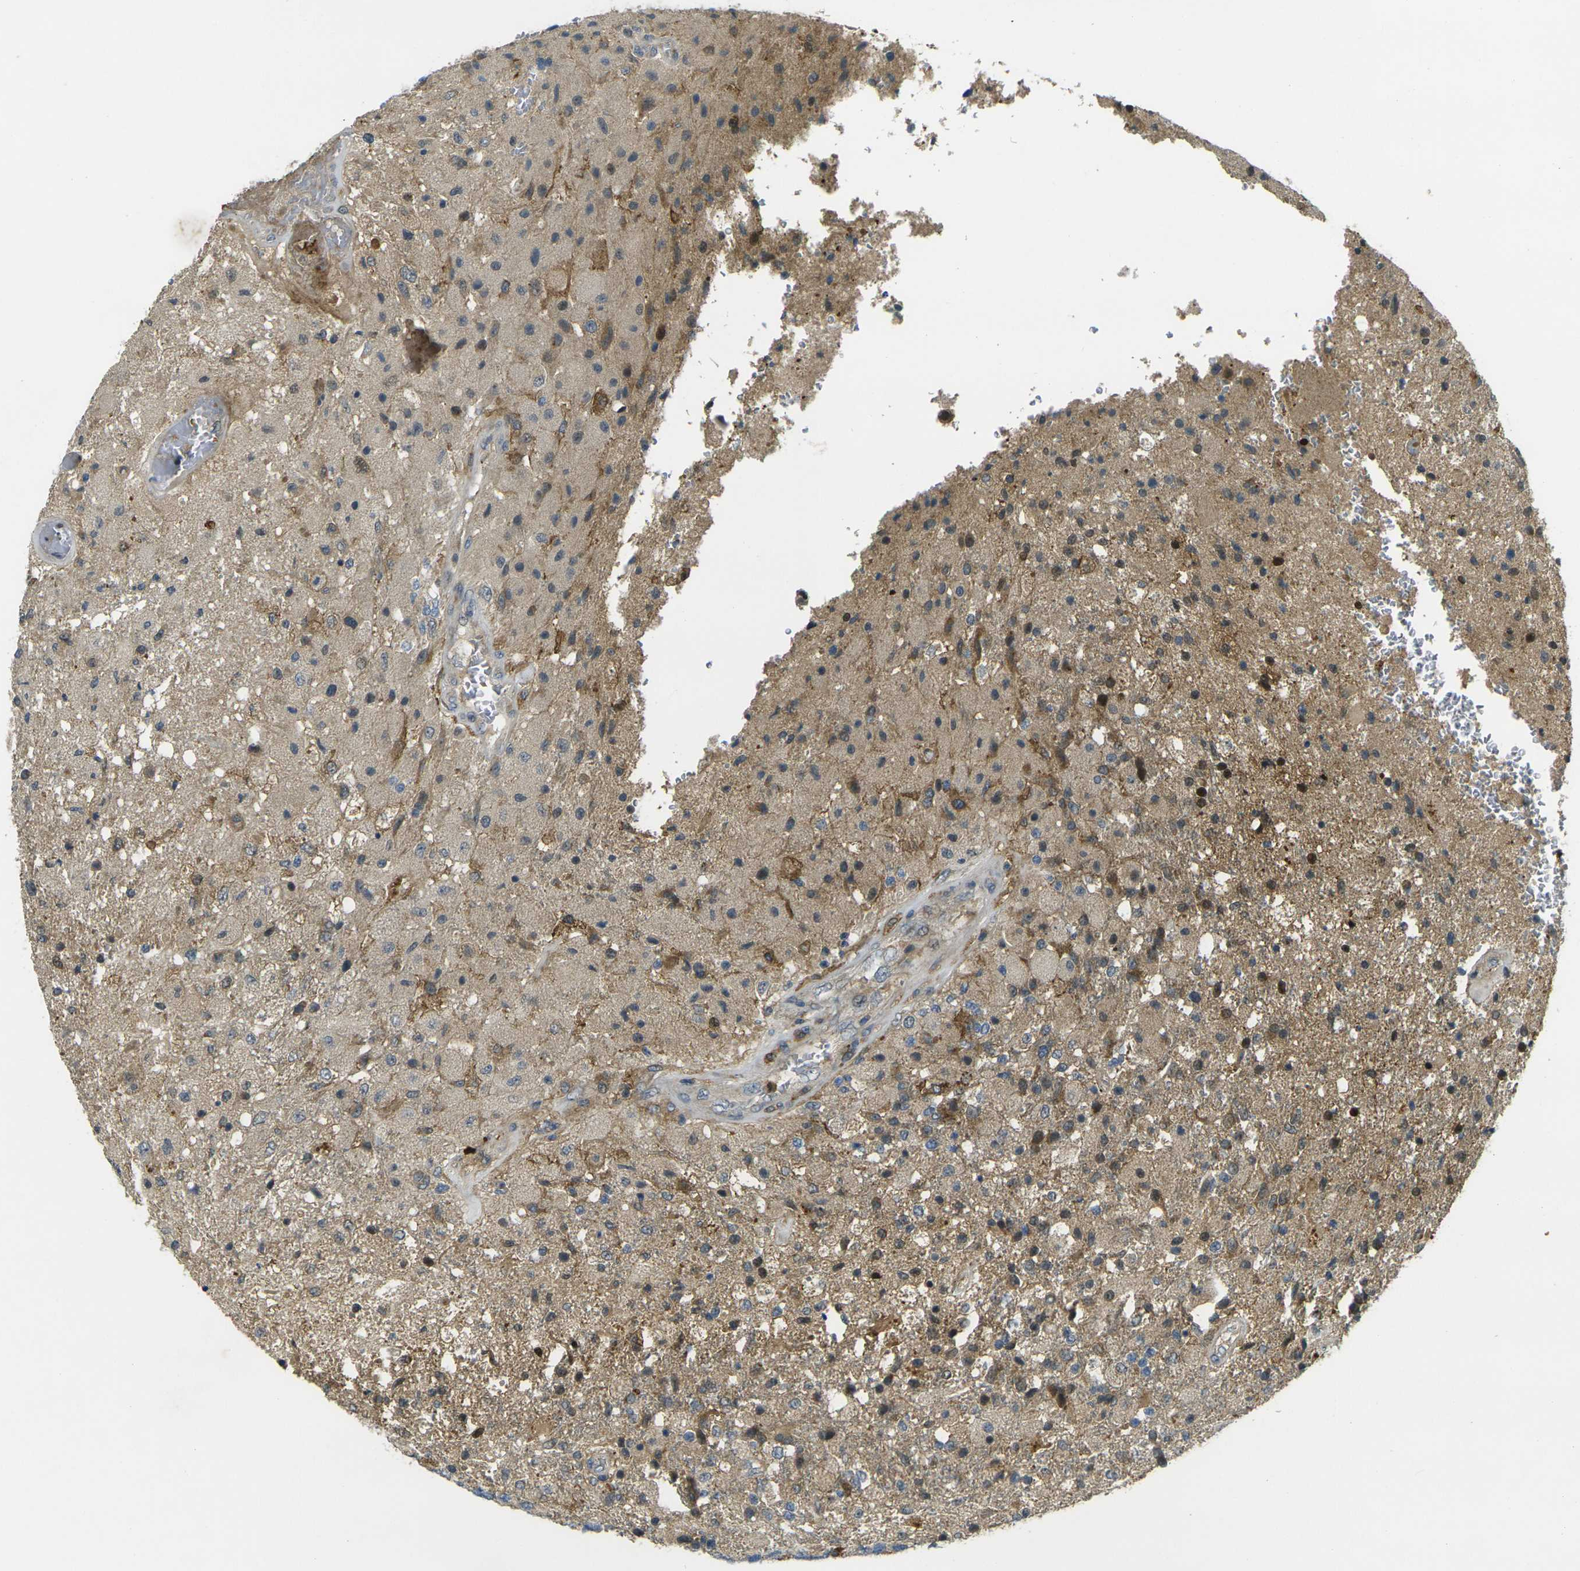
{"staining": {"intensity": "moderate", "quantity": "25%-75%", "location": "cytoplasmic/membranous"}, "tissue": "glioma", "cell_type": "Tumor cells", "image_type": "cancer", "snomed": [{"axis": "morphology", "description": "Normal tissue, NOS"}, {"axis": "morphology", "description": "Glioma, malignant, High grade"}, {"axis": "topography", "description": "Cerebral cortex"}], "caption": "High-power microscopy captured an immunohistochemistry (IHC) photomicrograph of glioma, revealing moderate cytoplasmic/membranous positivity in approximately 25%-75% of tumor cells.", "gene": "PIGL", "patient": {"sex": "male", "age": 77}}